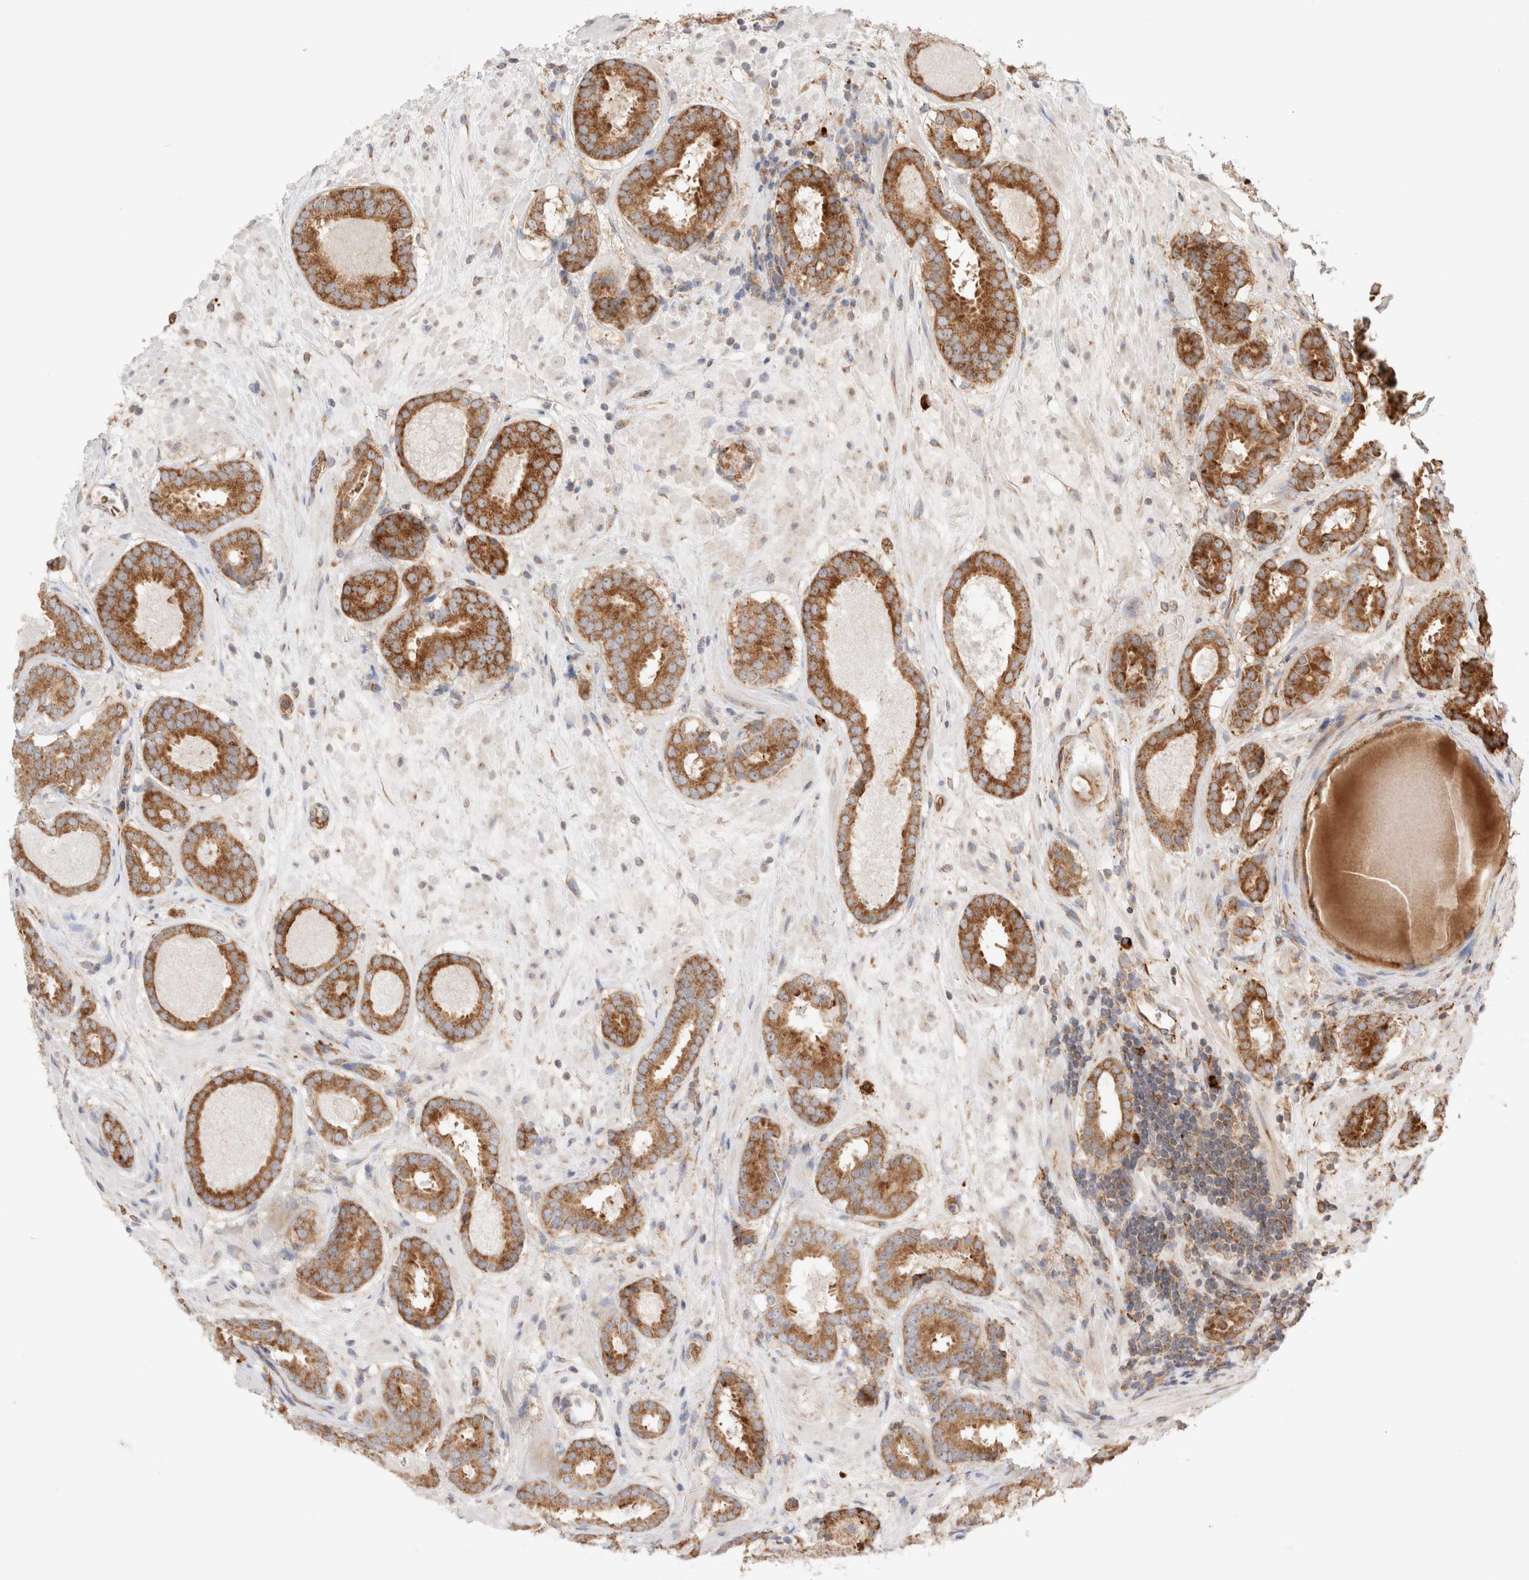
{"staining": {"intensity": "moderate", "quantity": ">75%", "location": "cytoplasmic/membranous"}, "tissue": "prostate cancer", "cell_type": "Tumor cells", "image_type": "cancer", "snomed": [{"axis": "morphology", "description": "Adenocarcinoma, Low grade"}, {"axis": "topography", "description": "Prostate"}], "caption": "Immunohistochemical staining of prostate low-grade adenocarcinoma displays medium levels of moderate cytoplasmic/membranous protein positivity in about >75% of tumor cells.", "gene": "UTS2B", "patient": {"sex": "male", "age": 69}}